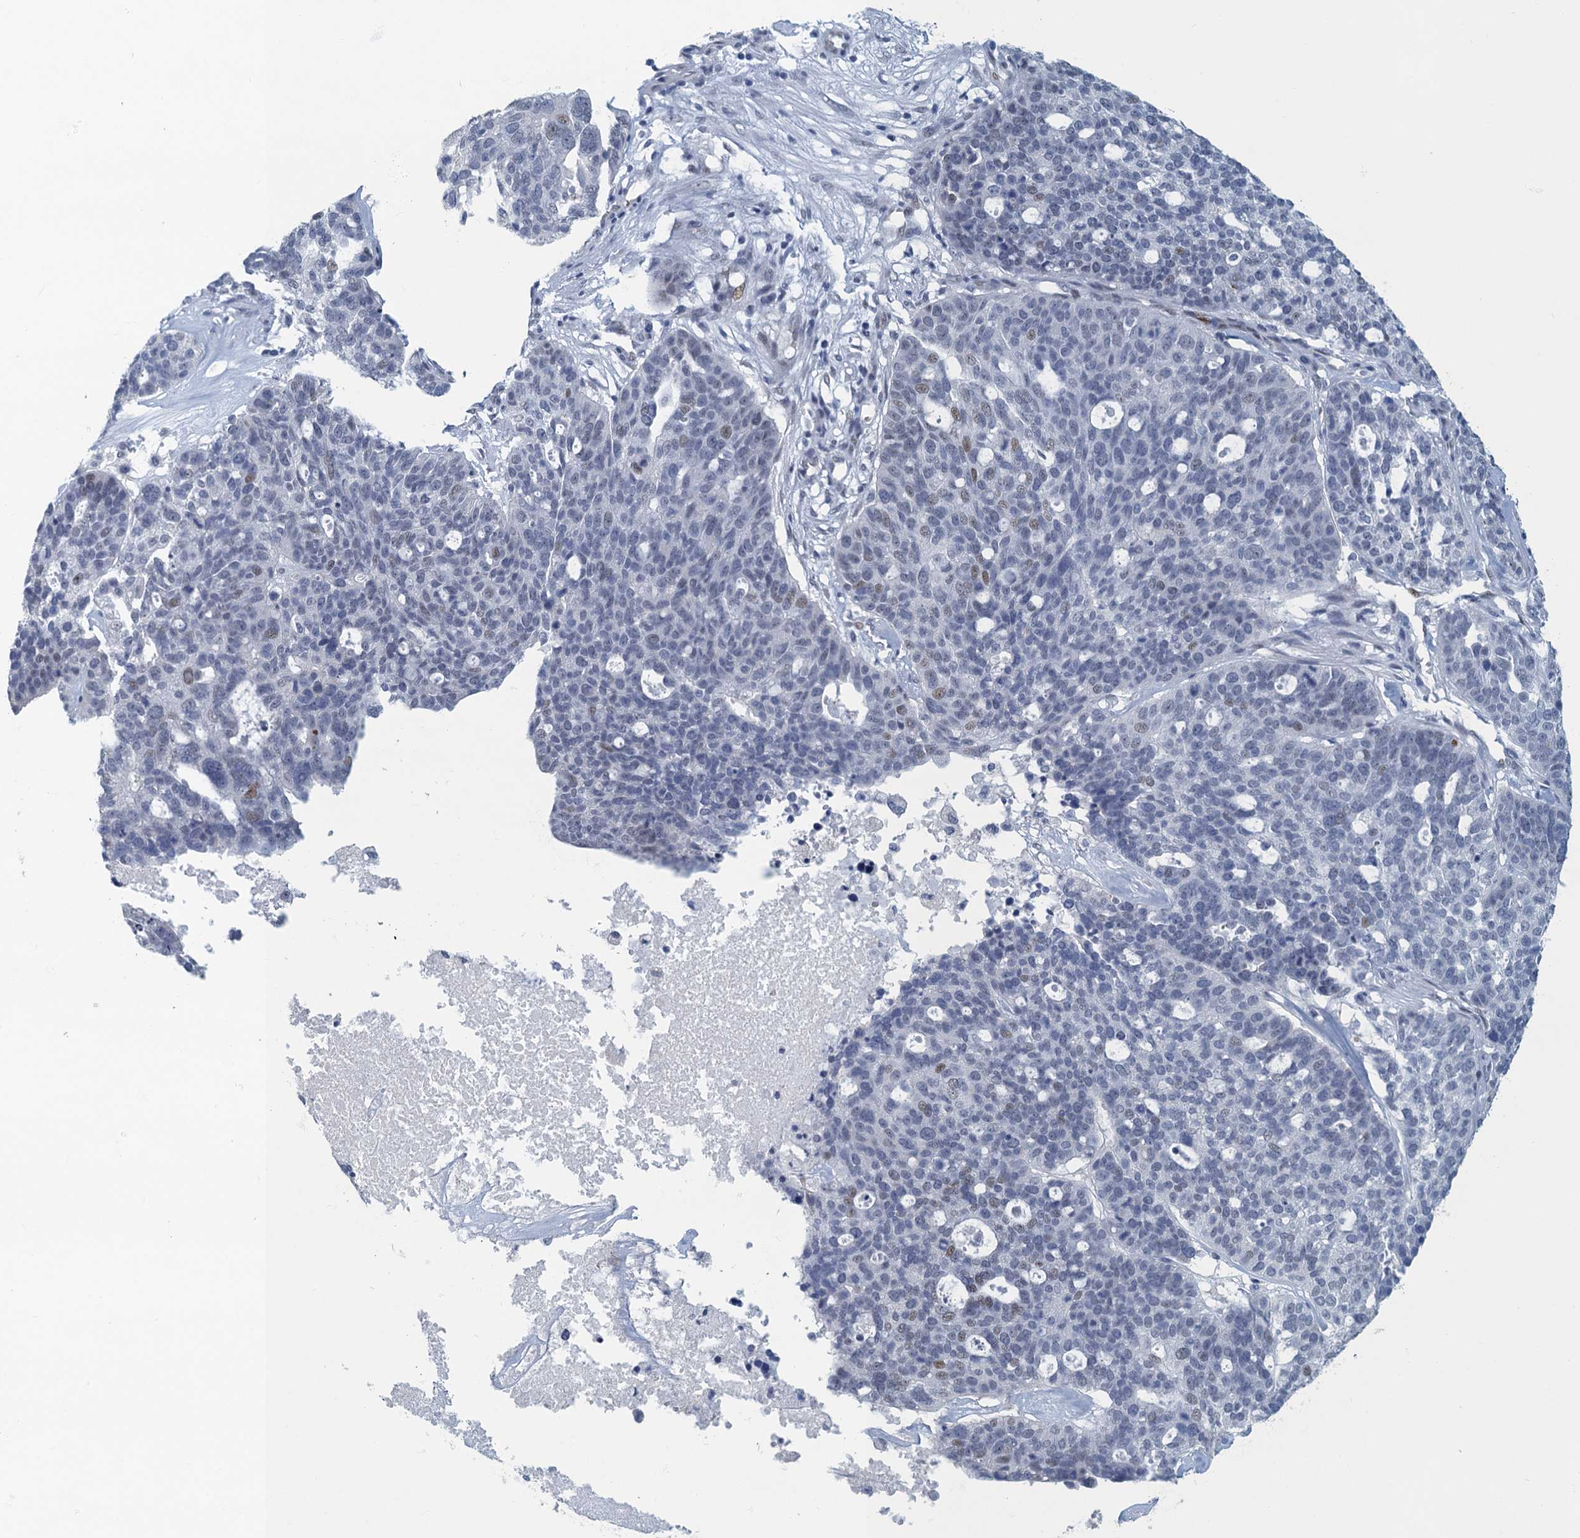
{"staining": {"intensity": "moderate", "quantity": "<25%", "location": "nuclear"}, "tissue": "ovarian cancer", "cell_type": "Tumor cells", "image_type": "cancer", "snomed": [{"axis": "morphology", "description": "Cystadenocarcinoma, serous, NOS"}, {"axis": "topography", "description": "Ovary"}], "caption": "An IHC histopathology image of tumor tissue is shown. Protein staining in brown labels moderate nuclear positivity in ovarian cancer within tumor cells. Nuclei are stained in blue.", "gene": "TTLL9", "patient": {"sex": "female", "age": 59}}